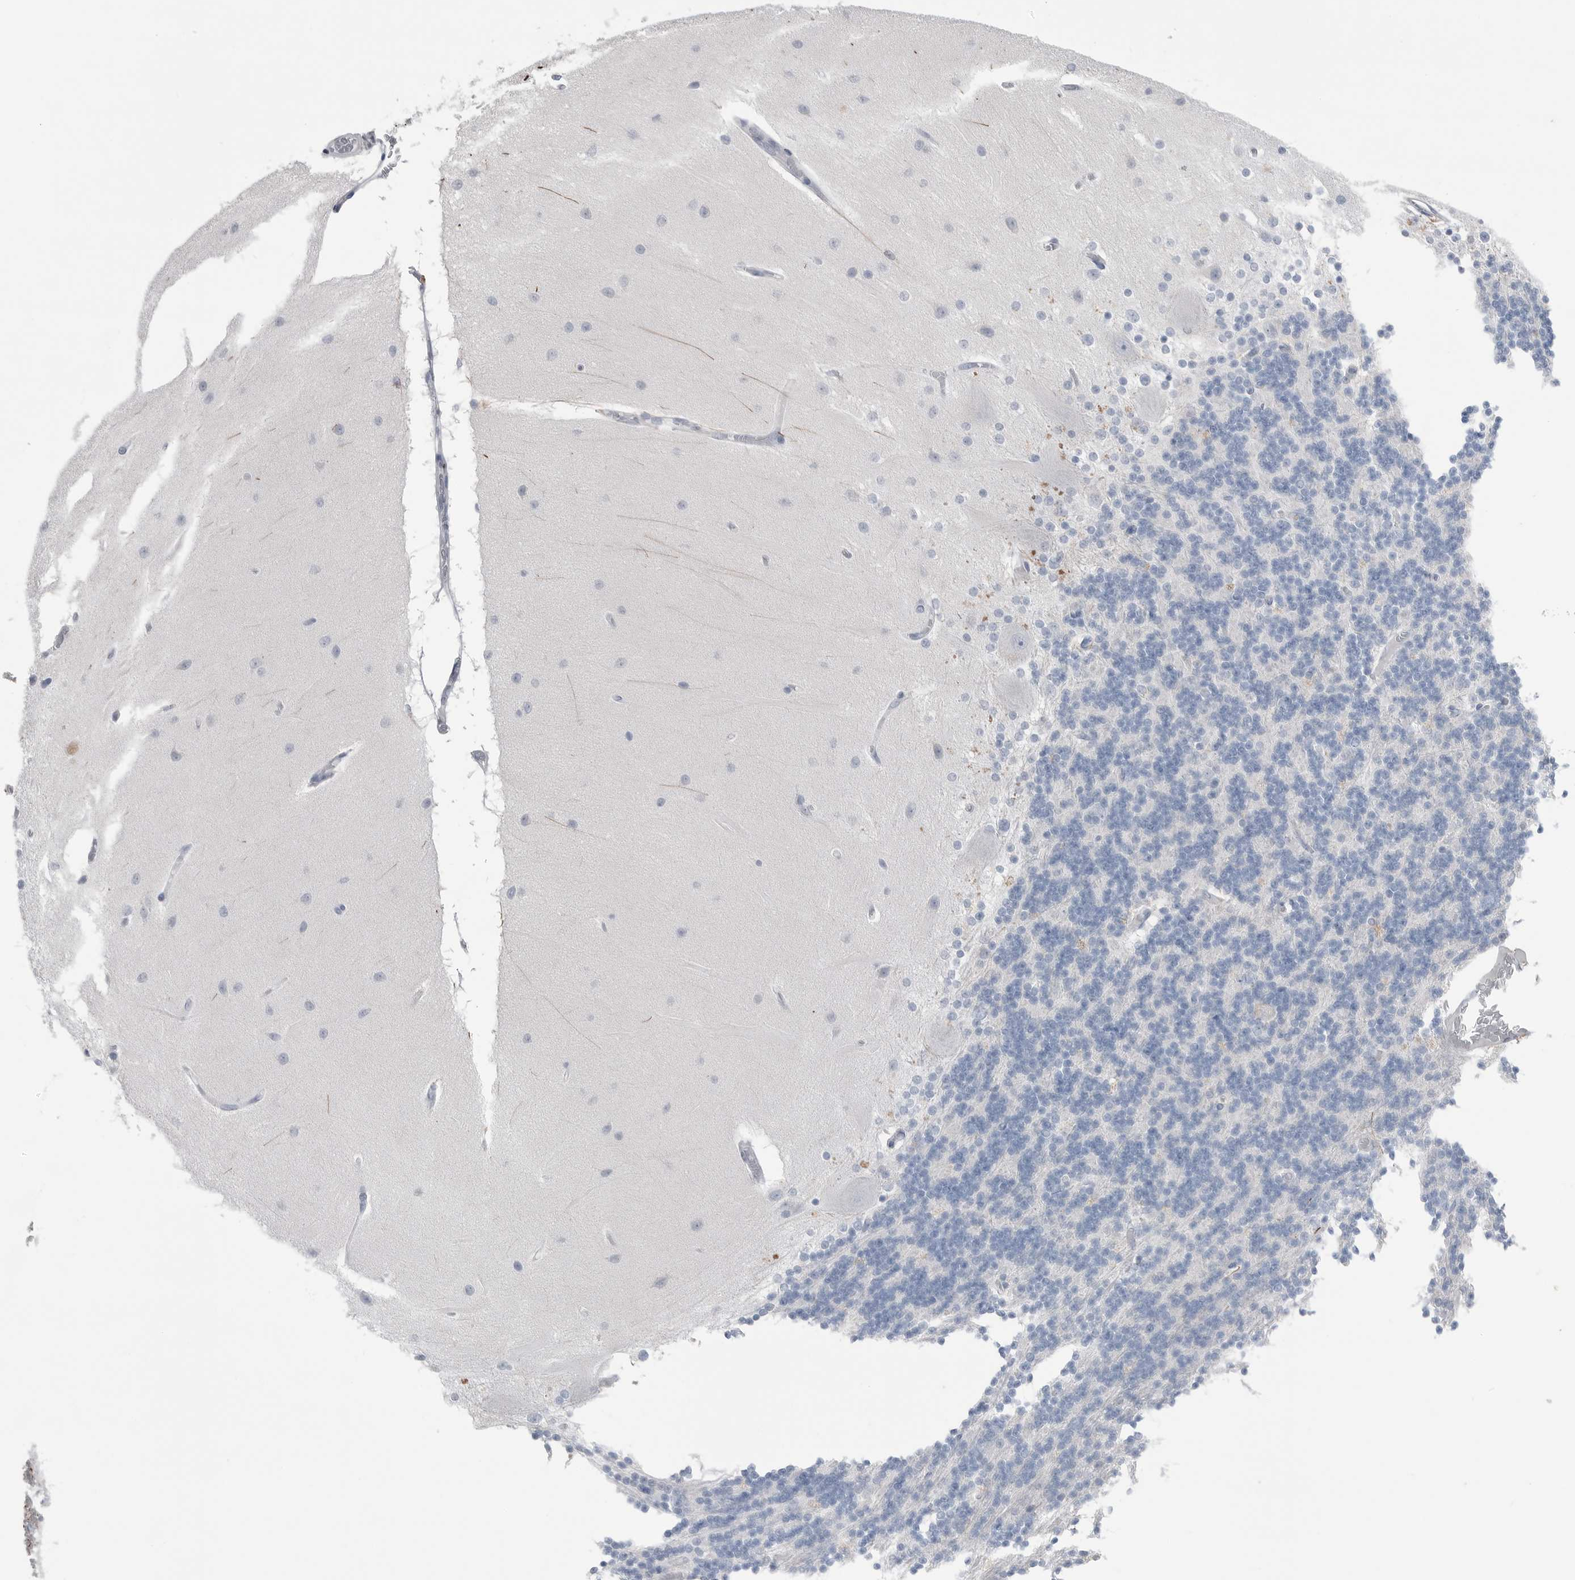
{"staining": {"intensity": "negative", "quantity": "none", "location": "none"}, "tissue": "cerebellum", "cell_type": "Cells in granular layer", "image_type": "normal", "snomed": [{"axis": "morphology", "description": "Normal tissue, NOS"}, {"axis": "topography", "description": "Cerebellum"}], "caption": "The IHC micrograph has no significant staining in cells in granular layer of cerebellum. (DAB immunohistochemistry (IHC) visualized using brightfield microscopy, high magnification).", "gene": "ABHD12", "patient": {"sex": "female", "age": 54}}